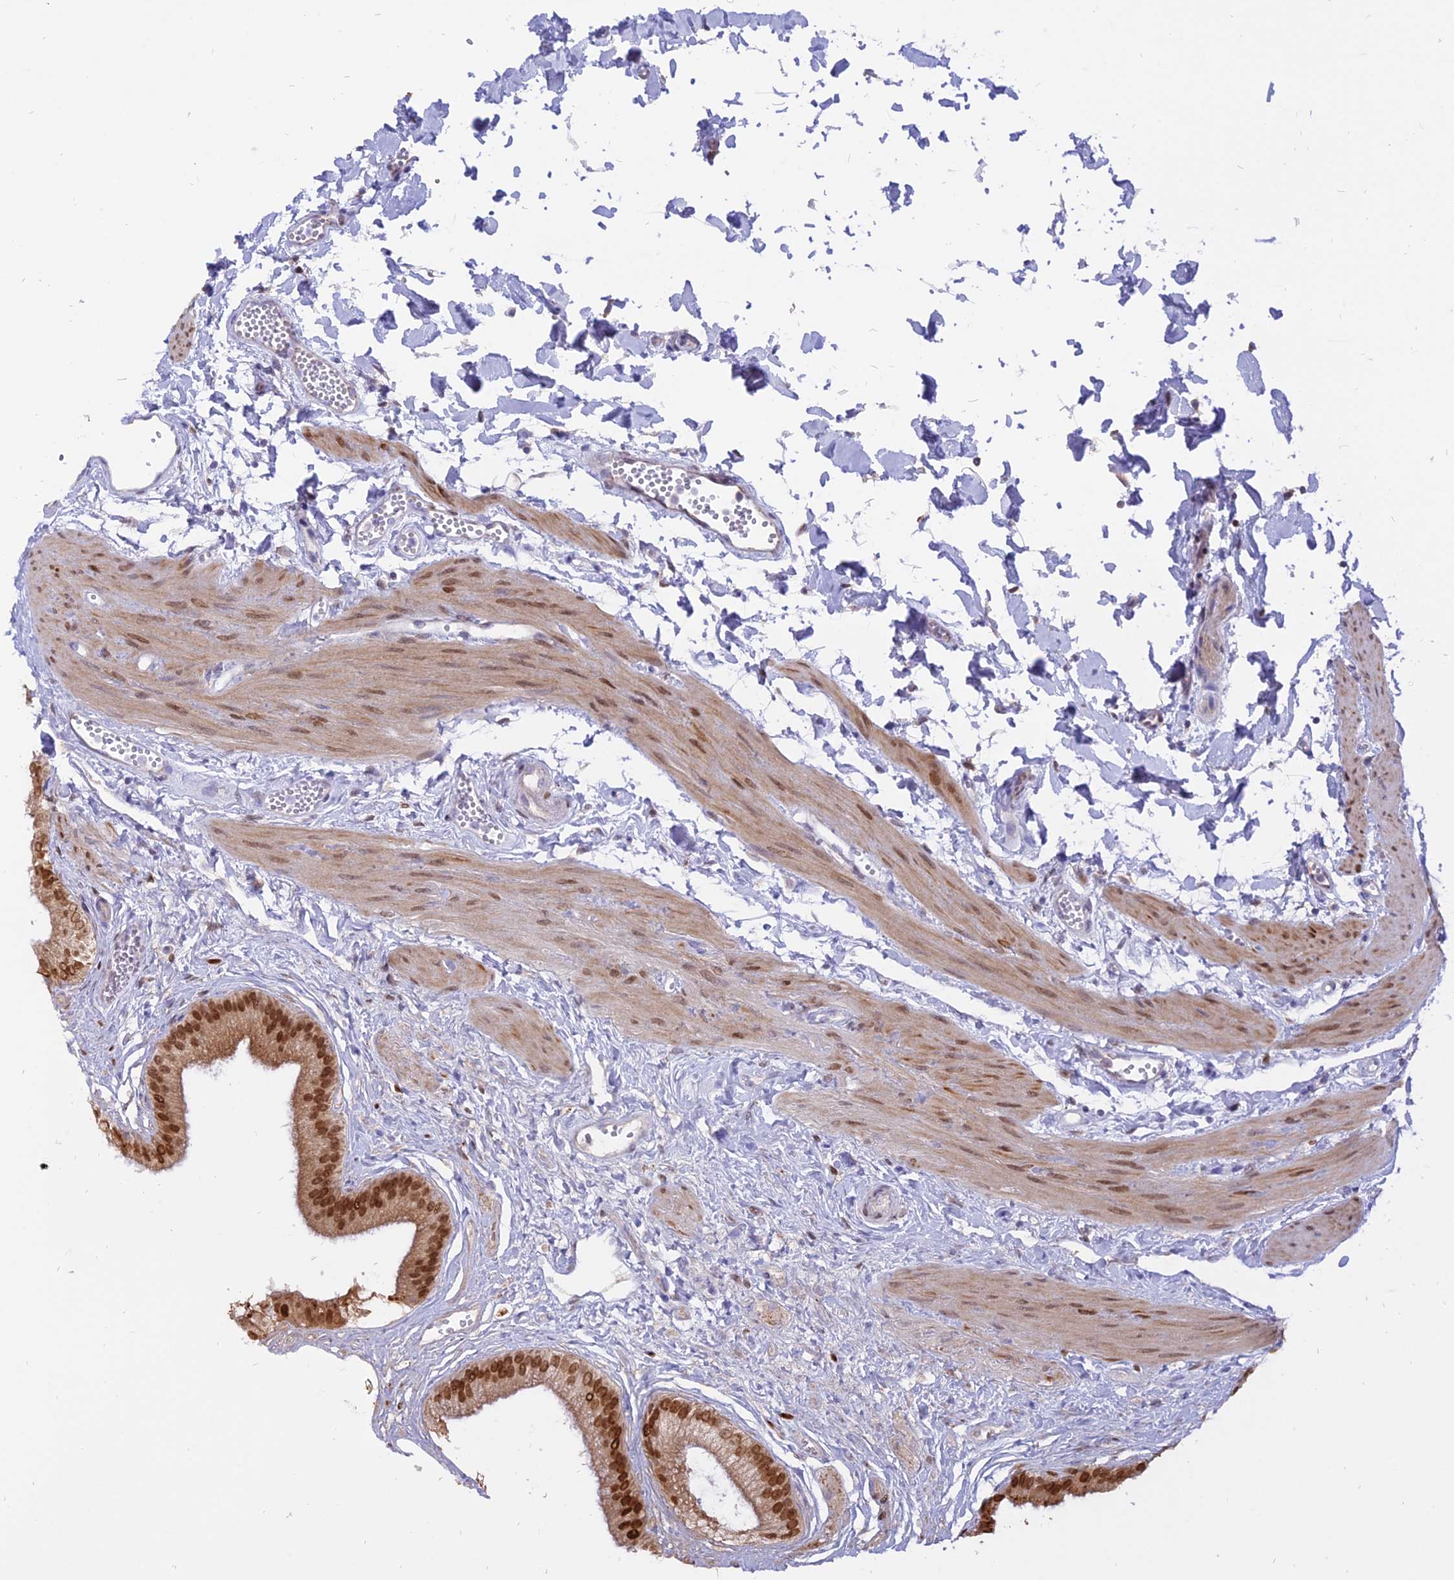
{"staining": {"intensity": "strong", "quantity": ">75%", "location": "nuclear"}, "tissue": "gallbladder", "cell_type": "Glandular cells", "image_type": "normal", "snomed": [{"axis": "morphology", "description": "Normal tissue, NOS"}, {"axis": "topography", "description": "Gallbladder"}], "caption": "Gallbladder stained with immunohistochemistry (IHC) displays strong nuclear staining in approximately >75% of glandular cells.", "gene": "CENPV", "patient": {"sex": "female", "age": 54}}